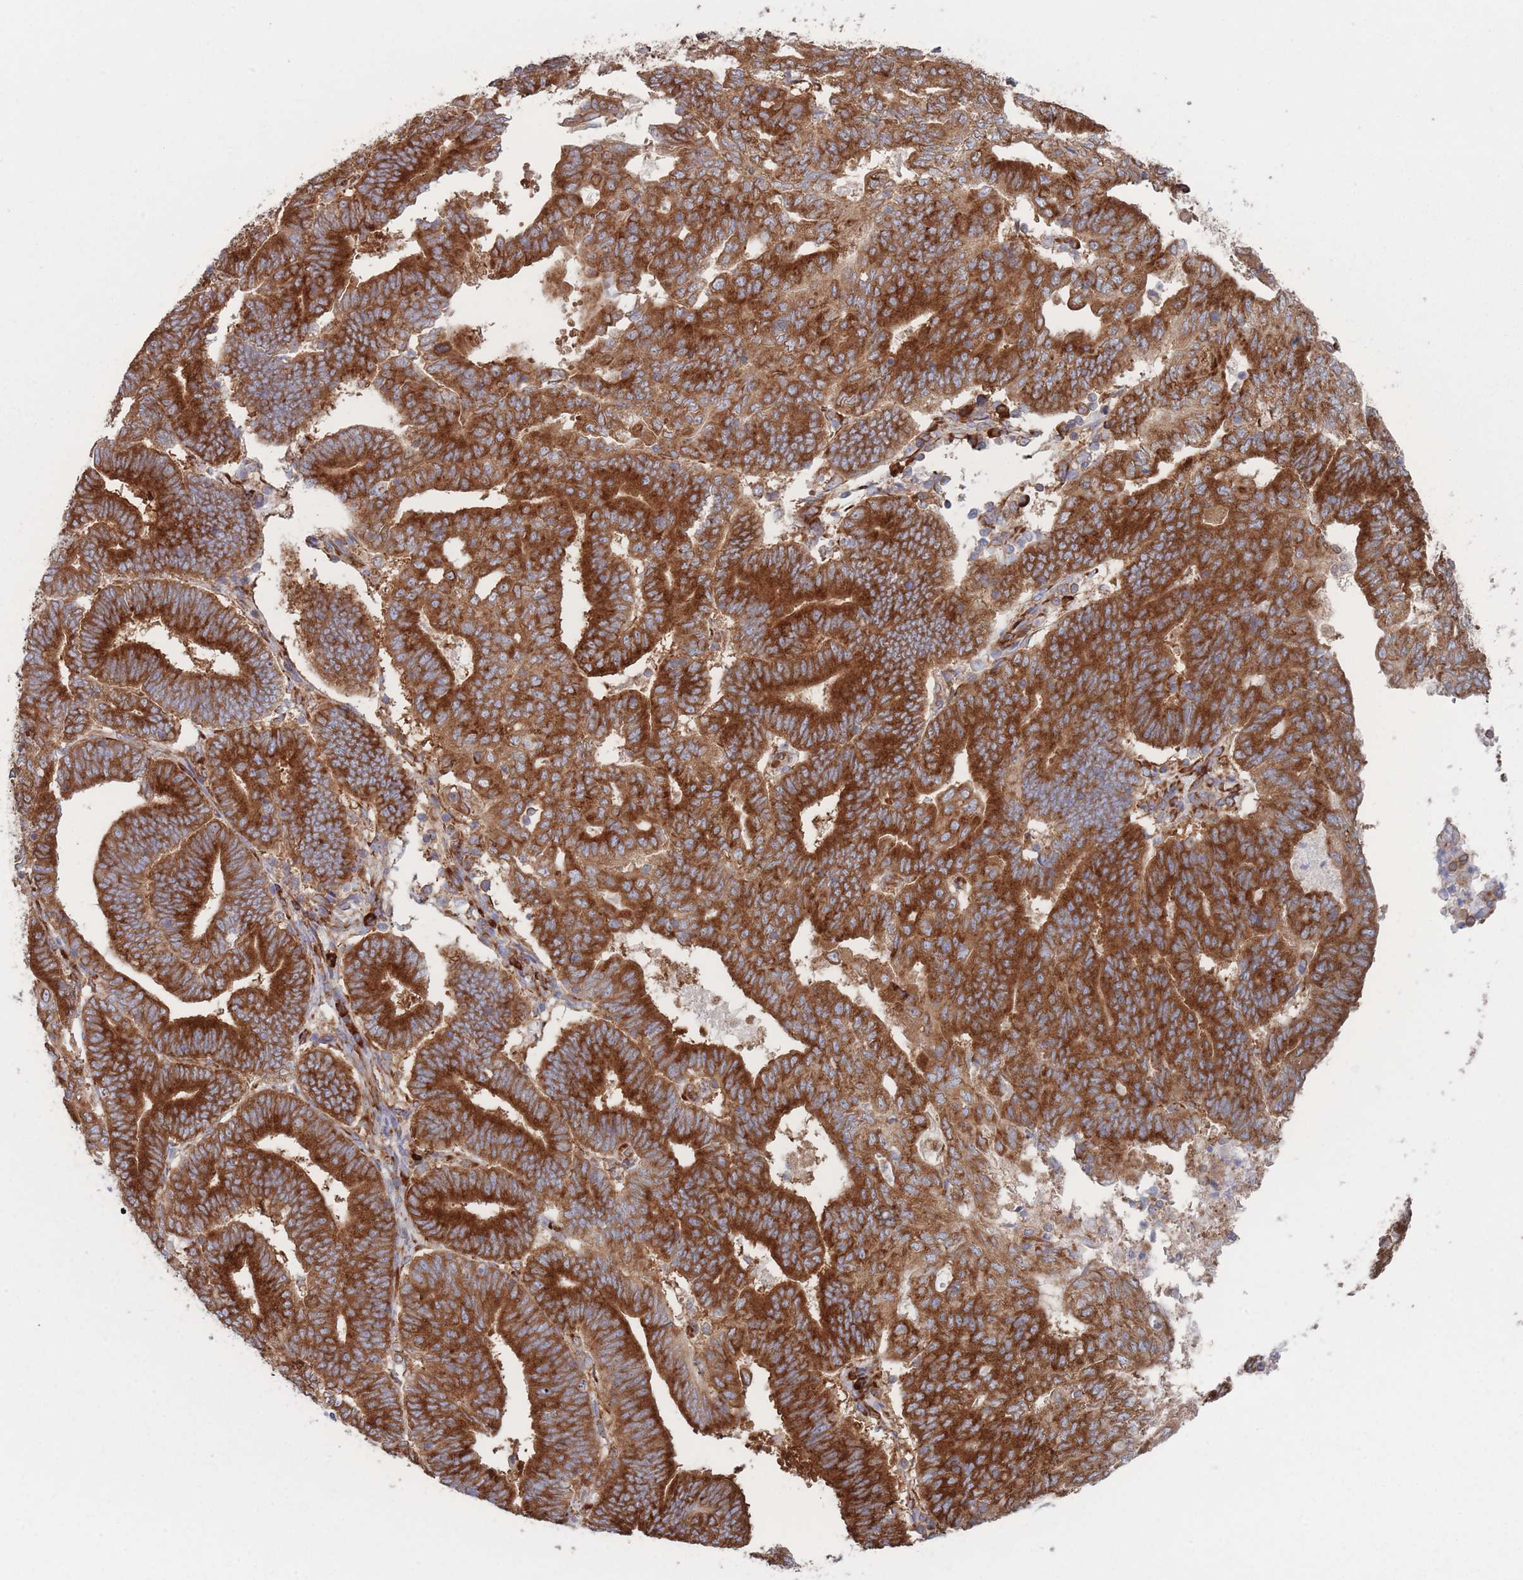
{"staining": {"intensity": "strong", "quantity": ">75%", "location": "cytoplasmic/membranous"}, "tissue": "endometrial cancer", "cell_type": "Tumor cells", "image_type": "cancer", "snomed": [{"axis": "morphology", "description": "Adenocarcinoma, NOS"}, {"axis": "topography", "description": "Endometrium"}], "caption": "Brown immunohistochemical staining in endometrial cancer exhibits strong cytoplasmic/membranous staining in about >75% of tumor cells.", "gene": "EEF1B2", "patient": {"sex": "female", "age": 70}}